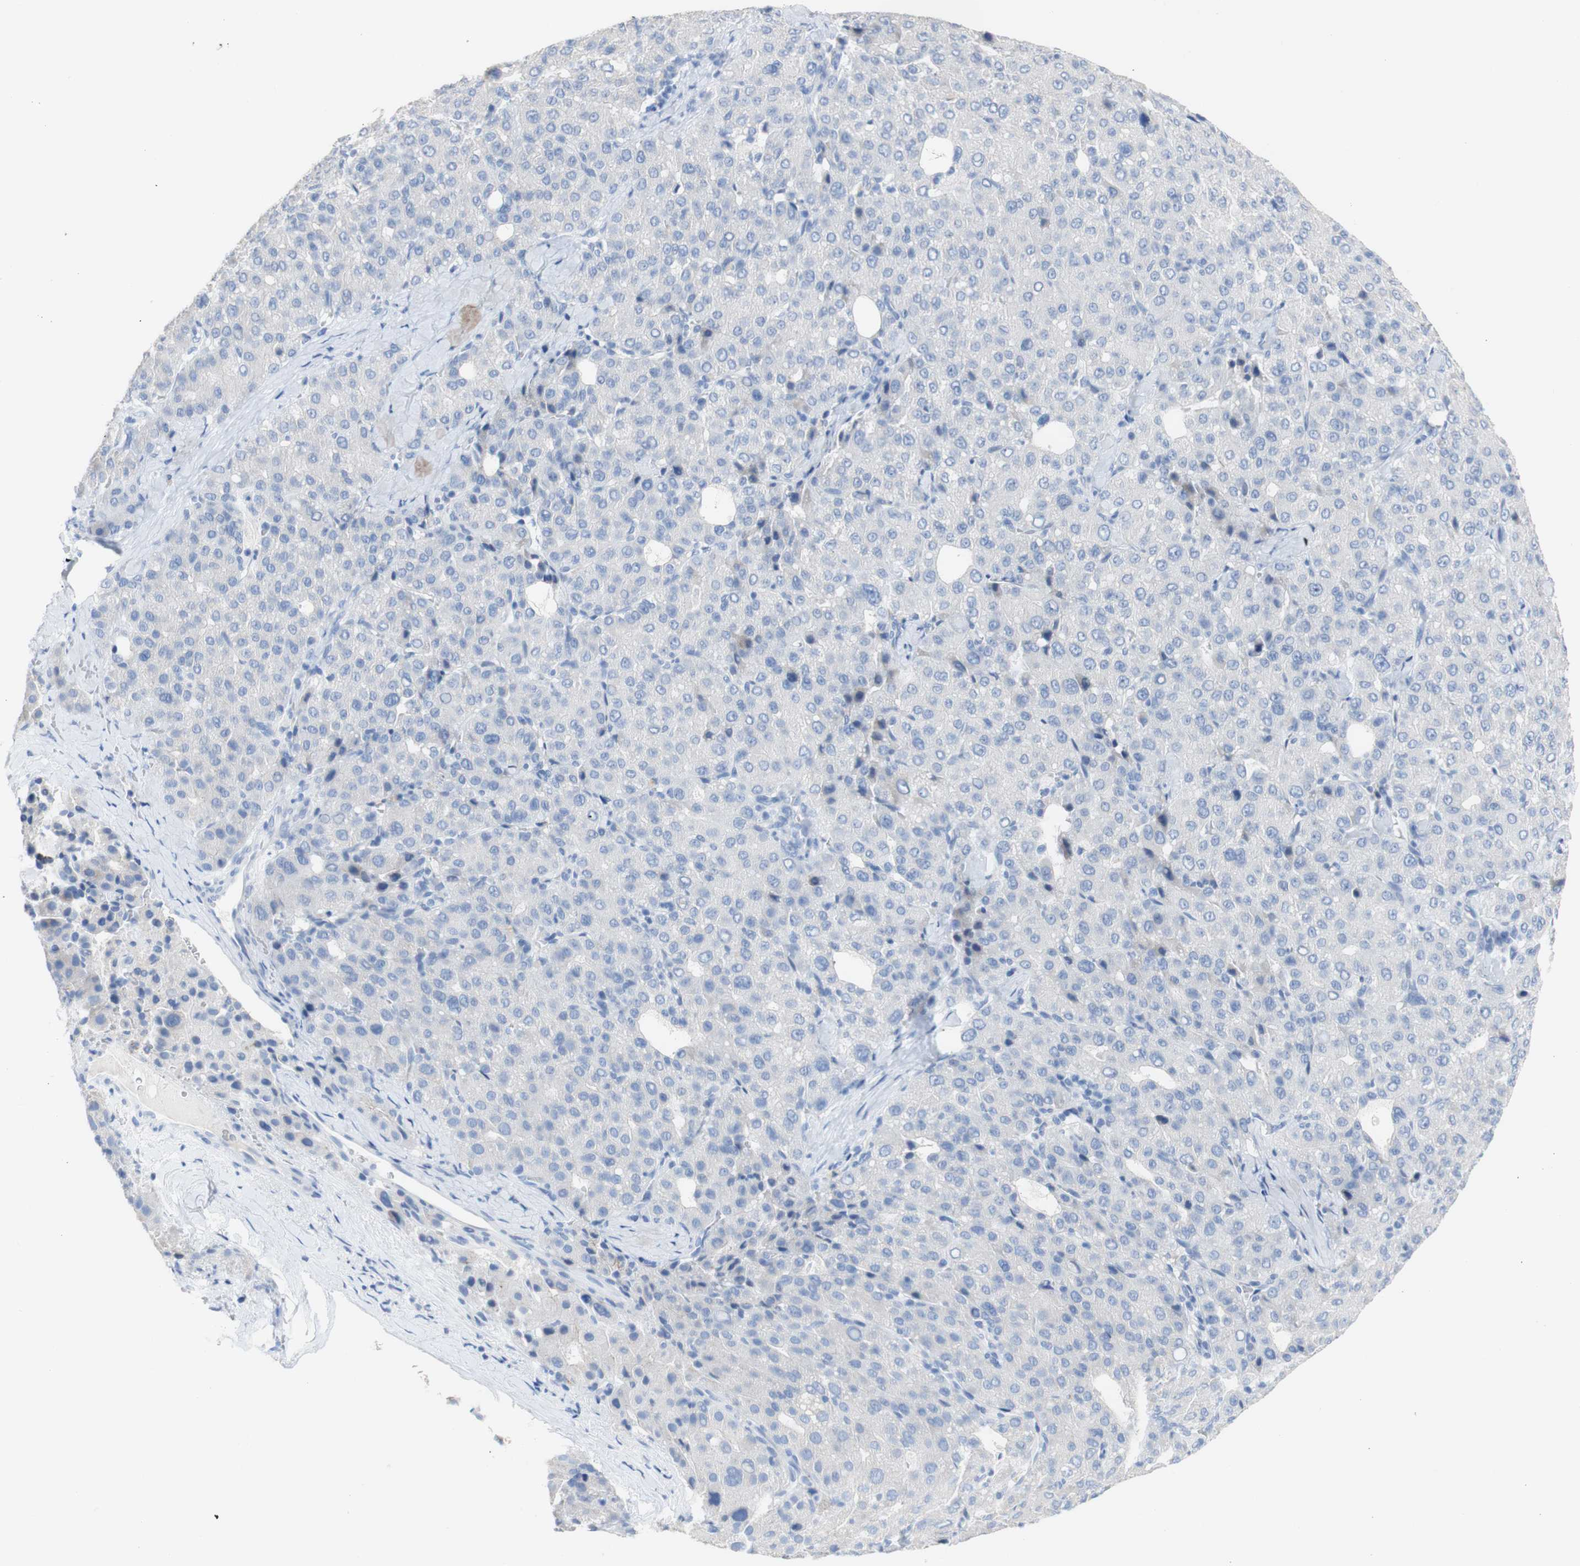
{"staining": {"intensity": "negative", "quantity": "none", "location": "none"}, "tissue": "liver cancer", "cell_type": "Tumor cells", "image_type": "cancer", "snomed": [{"axis": "morphology", "description": "Carcinoma, Hepatocellular, NOS"}, {"axis": "topography", "description": "Liver"}], "caption": "Photomicrograph shows no protein positivity in tumor cells of liver hepatocellular carcinoma tissue.", "gene": "DSC2", "patient": {"sex": "male", "age": 65}}